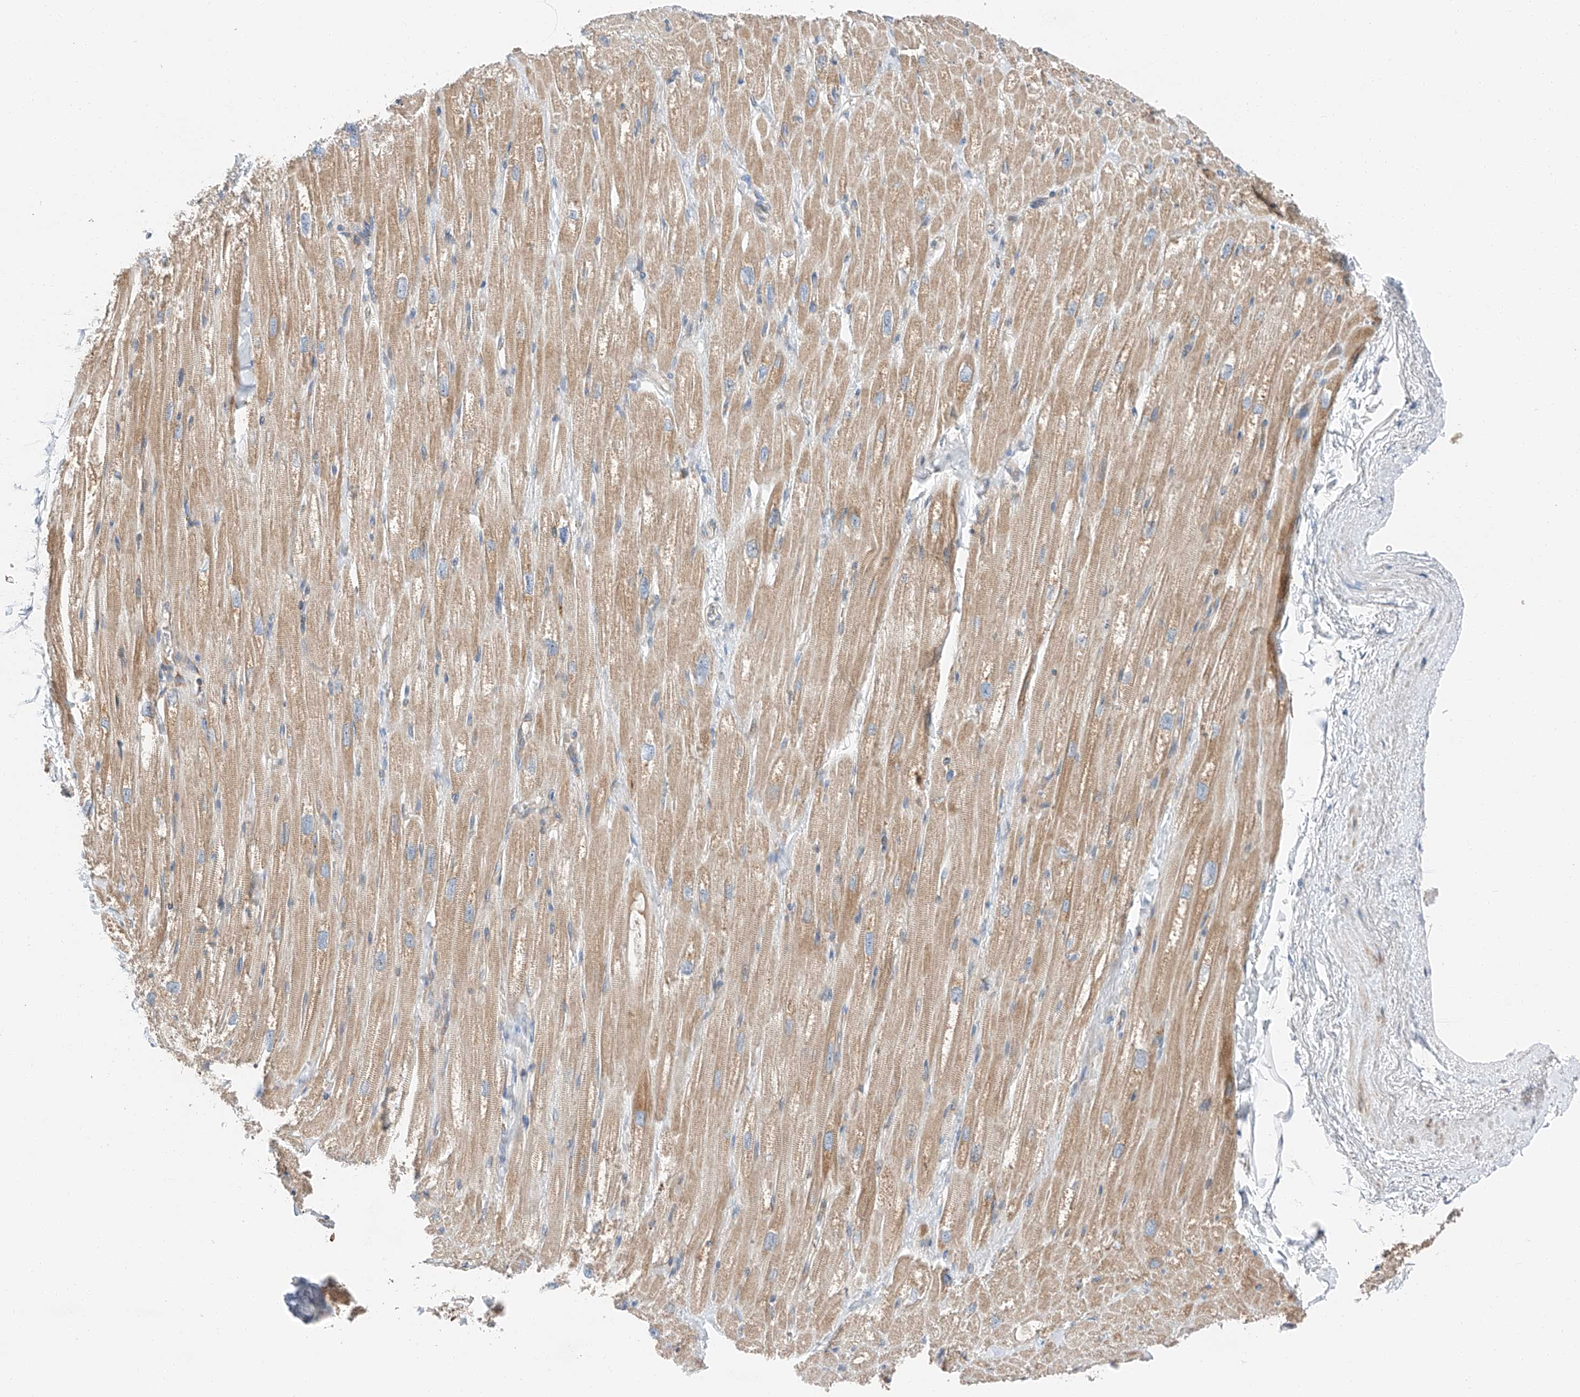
{"staining": {"intensity": "moderate", "quantity": ">75%", "location": "cytoplasmic/membranous"}, "tissue": "heart muscle", "cell_type": "Cardiomyocytes", "image_type": "normal", "snomed": [{"axis": "morphology", "description": "Normal tissue, NOS"}, {"axis": "topography", "description": "Heart"}], "caption": "IHC micrograph of normal heart muscle: human heart muscle stained using immunohistochemistry (IHC) shows medium levels of moderate protein expression localized specifically in the cytoplasmic/membranous of cardiomyocytes, appearing as a cytoplasmic/membranous brown color.", "gene": "ZC3H15", "patient": {"sex": "male", "age": 50}}